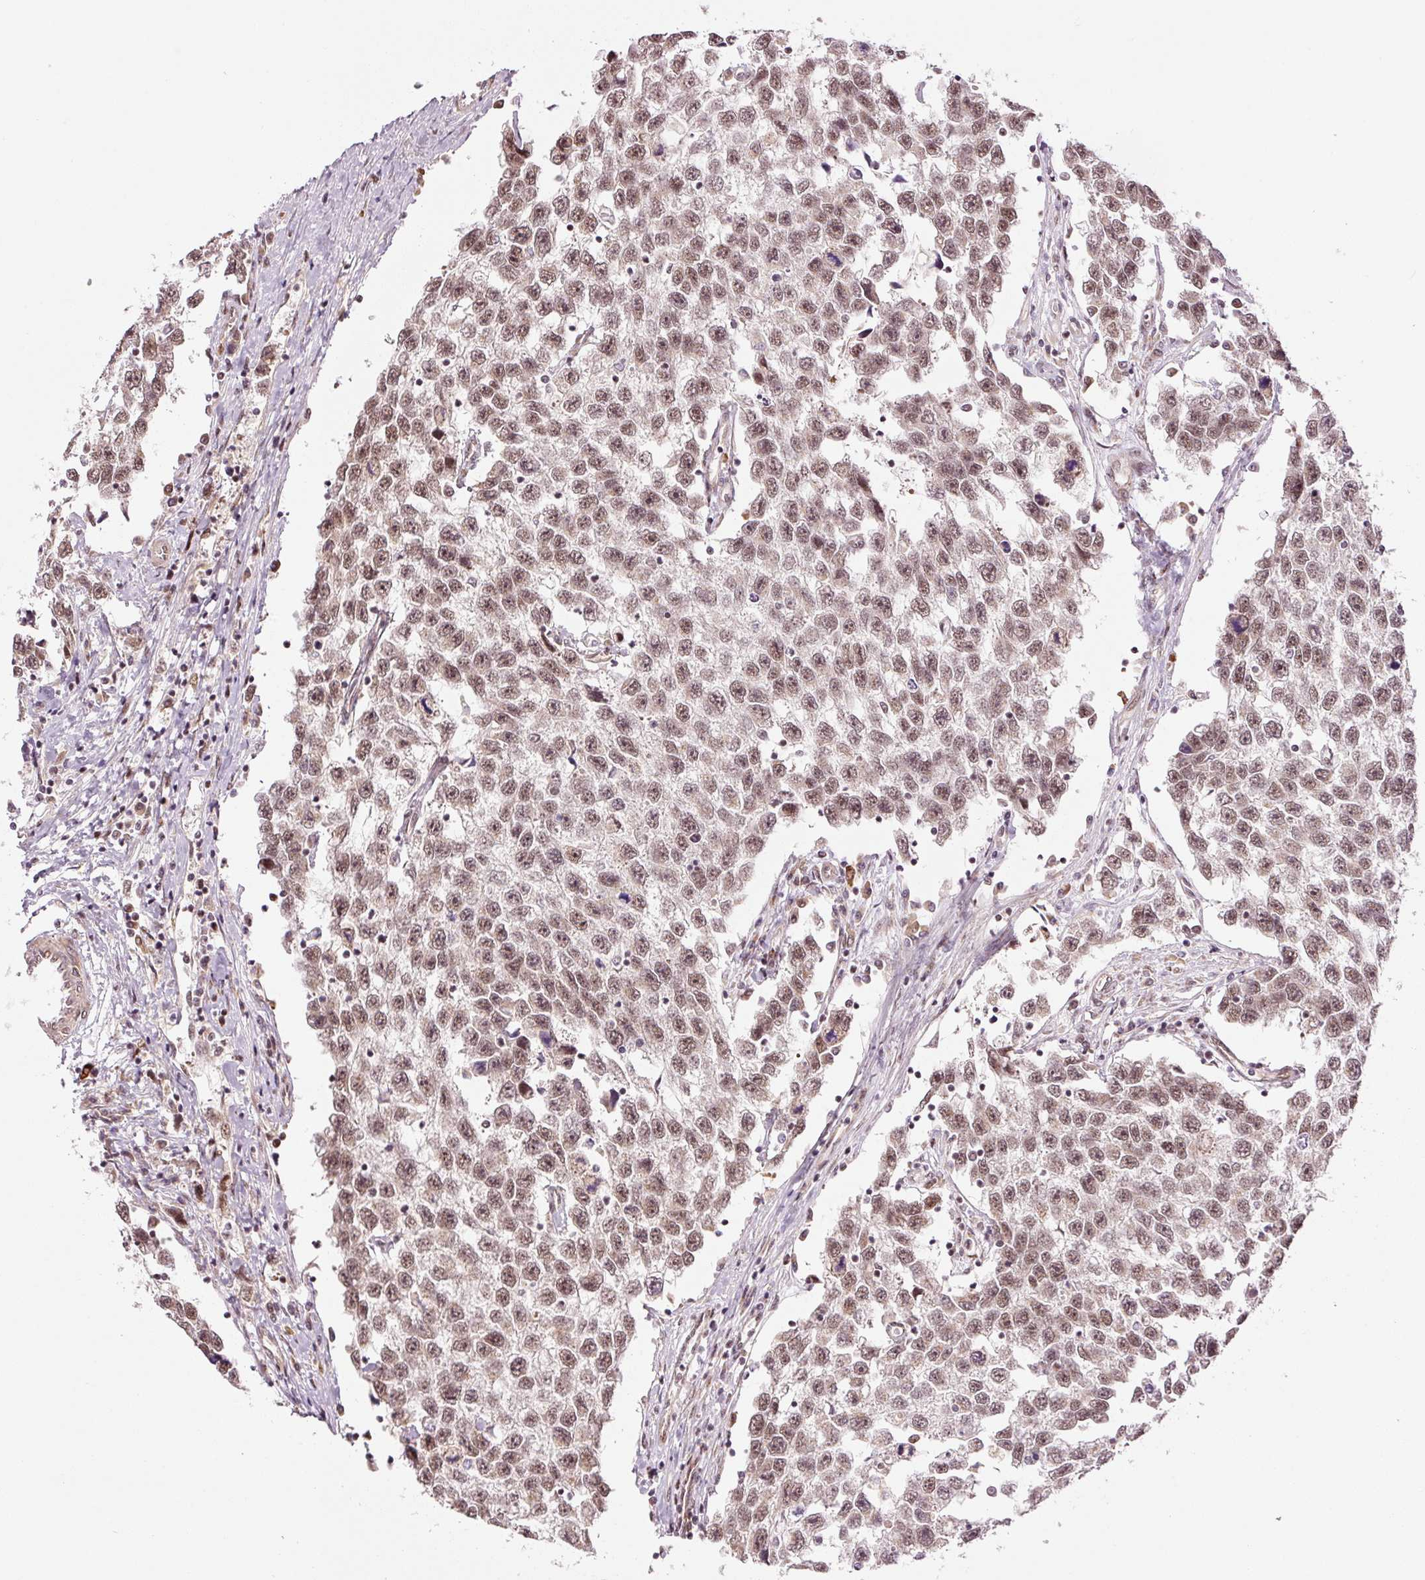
{"staining": {"intensity": "moderate", "quantity": ">75%", "location": "nuclear"}, "tissue": "testis cancer", "cell_type": "Tumor cells", "image_type": "cancer", "snomed": [{"axis": "morphology", "description": "Seminoma, NOS"}, {"axis": "topography", "description": "Testis"}], "caption": "An image of testis seminoma stained for a protein exhibits moderate nuclear brown staining in tumor cells.", "gene": "ANKRD20A1", "patient": {"sex": "male", "age": 33}}